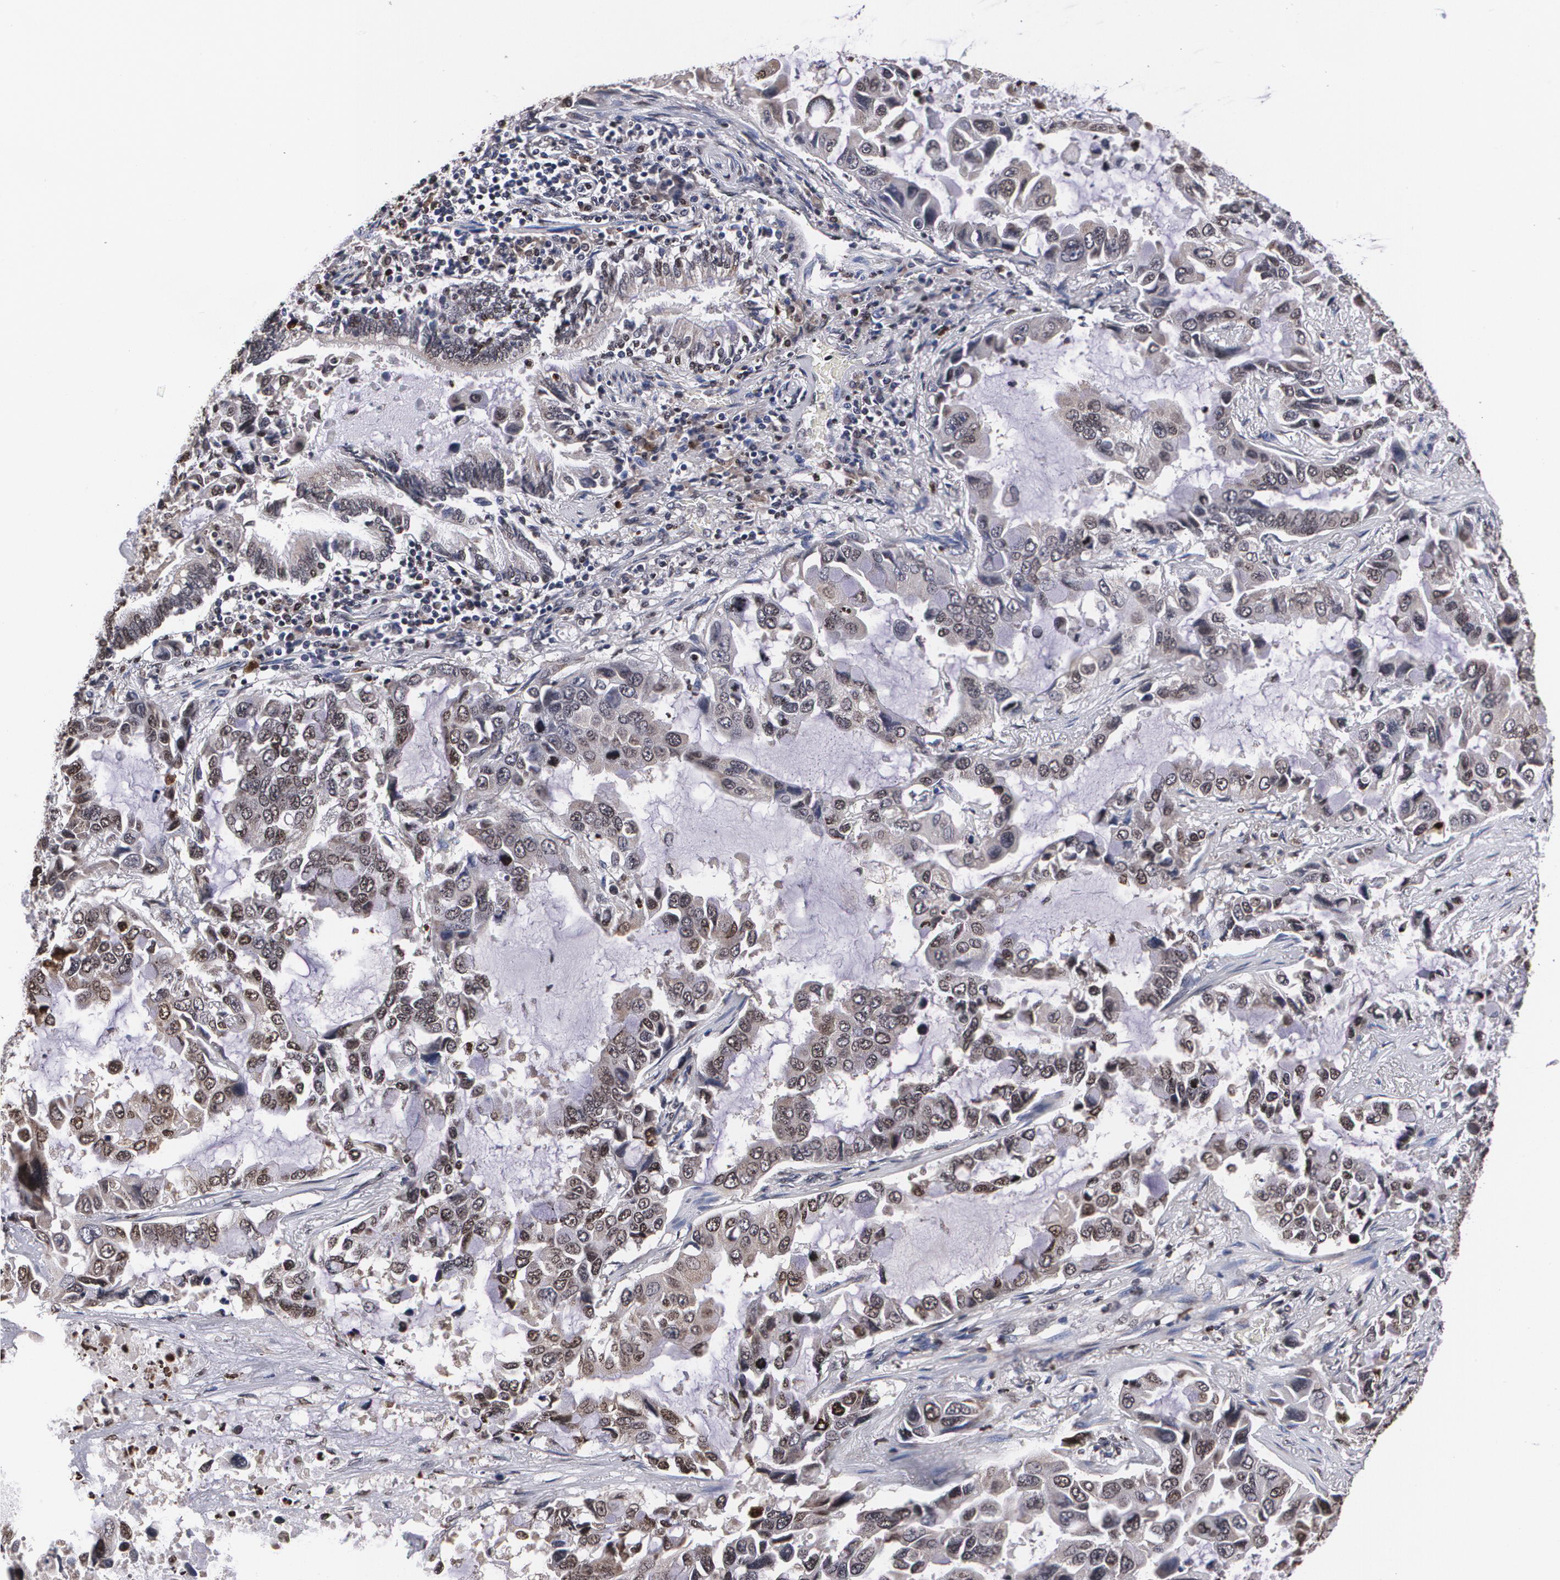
{"staining": {"intensity": "moderate", "quantity": "25%-75%", "location": "cytoplasmic/membranous,nuclear"}, "tissue": "lung cancer", "cell_type": "Tumor cells", "image_type": "cancer", "snomed": [{"axis": "morphology", "description": "Adenocarcinoma, NOS"}, {"axis": "topography", "description": "Lung"}], "caption": "This histopathology image exhibits lung cancer stained with immunohistochemistry to label a protein in brown. The cytoplasmic/membranous and nuclear of tumor cells show moderate positivity for the protein. Nuclei are counter-stained blue.", "gene": "MVP", "patient": {"sex": "male", "age": 64}}